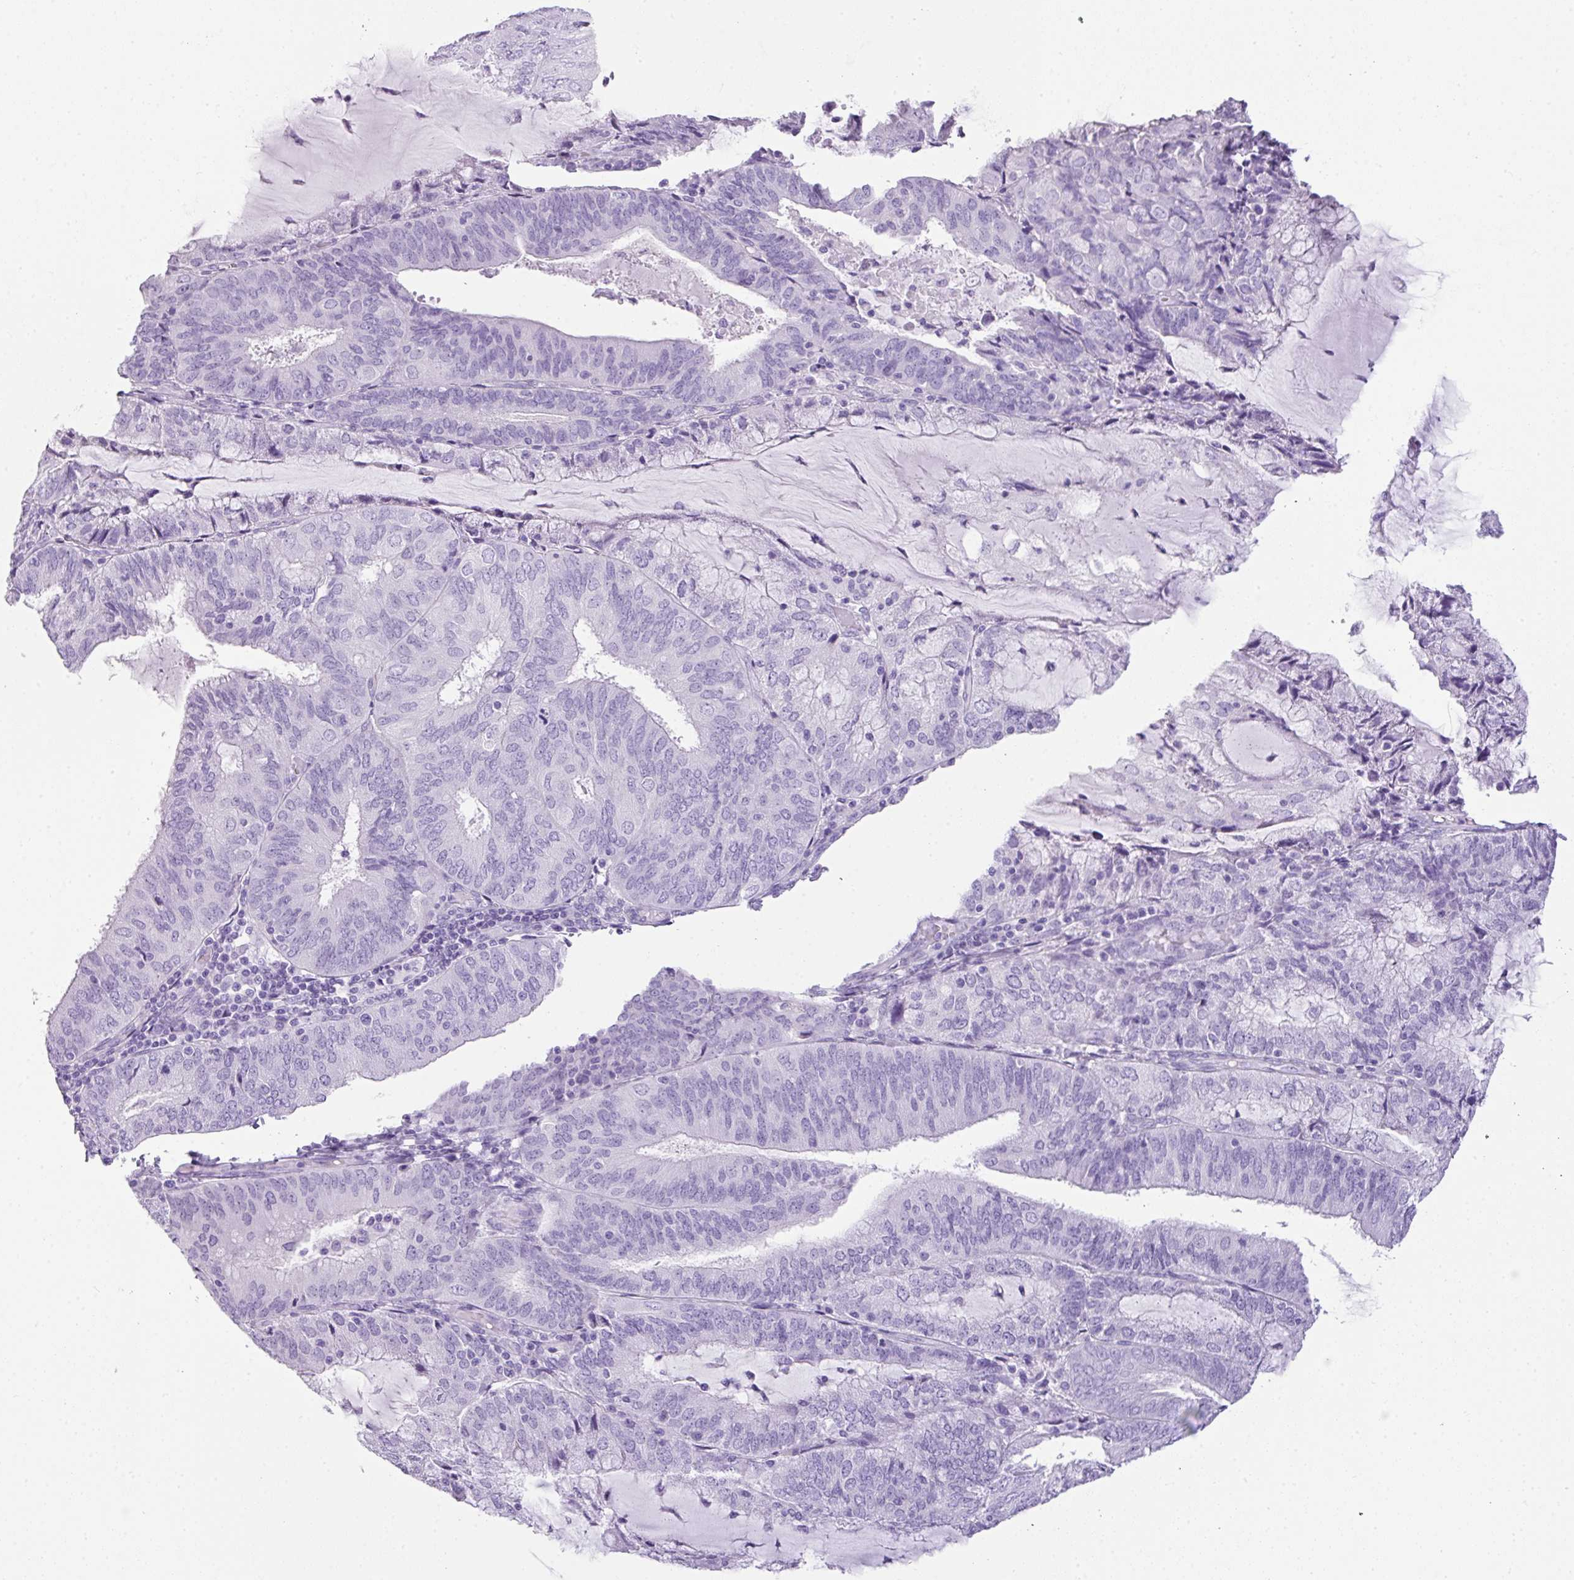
{"staining": {"intensity": "negative", "quantity": "none", "location": "none"}, "tissue": "endometrial cancer", "cell_type": "Tumor cells", "image_type": "cancer", "snomed": [{"axis": "morphology", "description": "Adenocarcinoma, NOS"}, {"axis": "topography", "description": "Endometrium"}], "caption": "Tumor cells show no significant positivity in adenocarcinoma (endometrial).", "gene": "TNP1", "patient": {"sex": "female", "age": 81}}